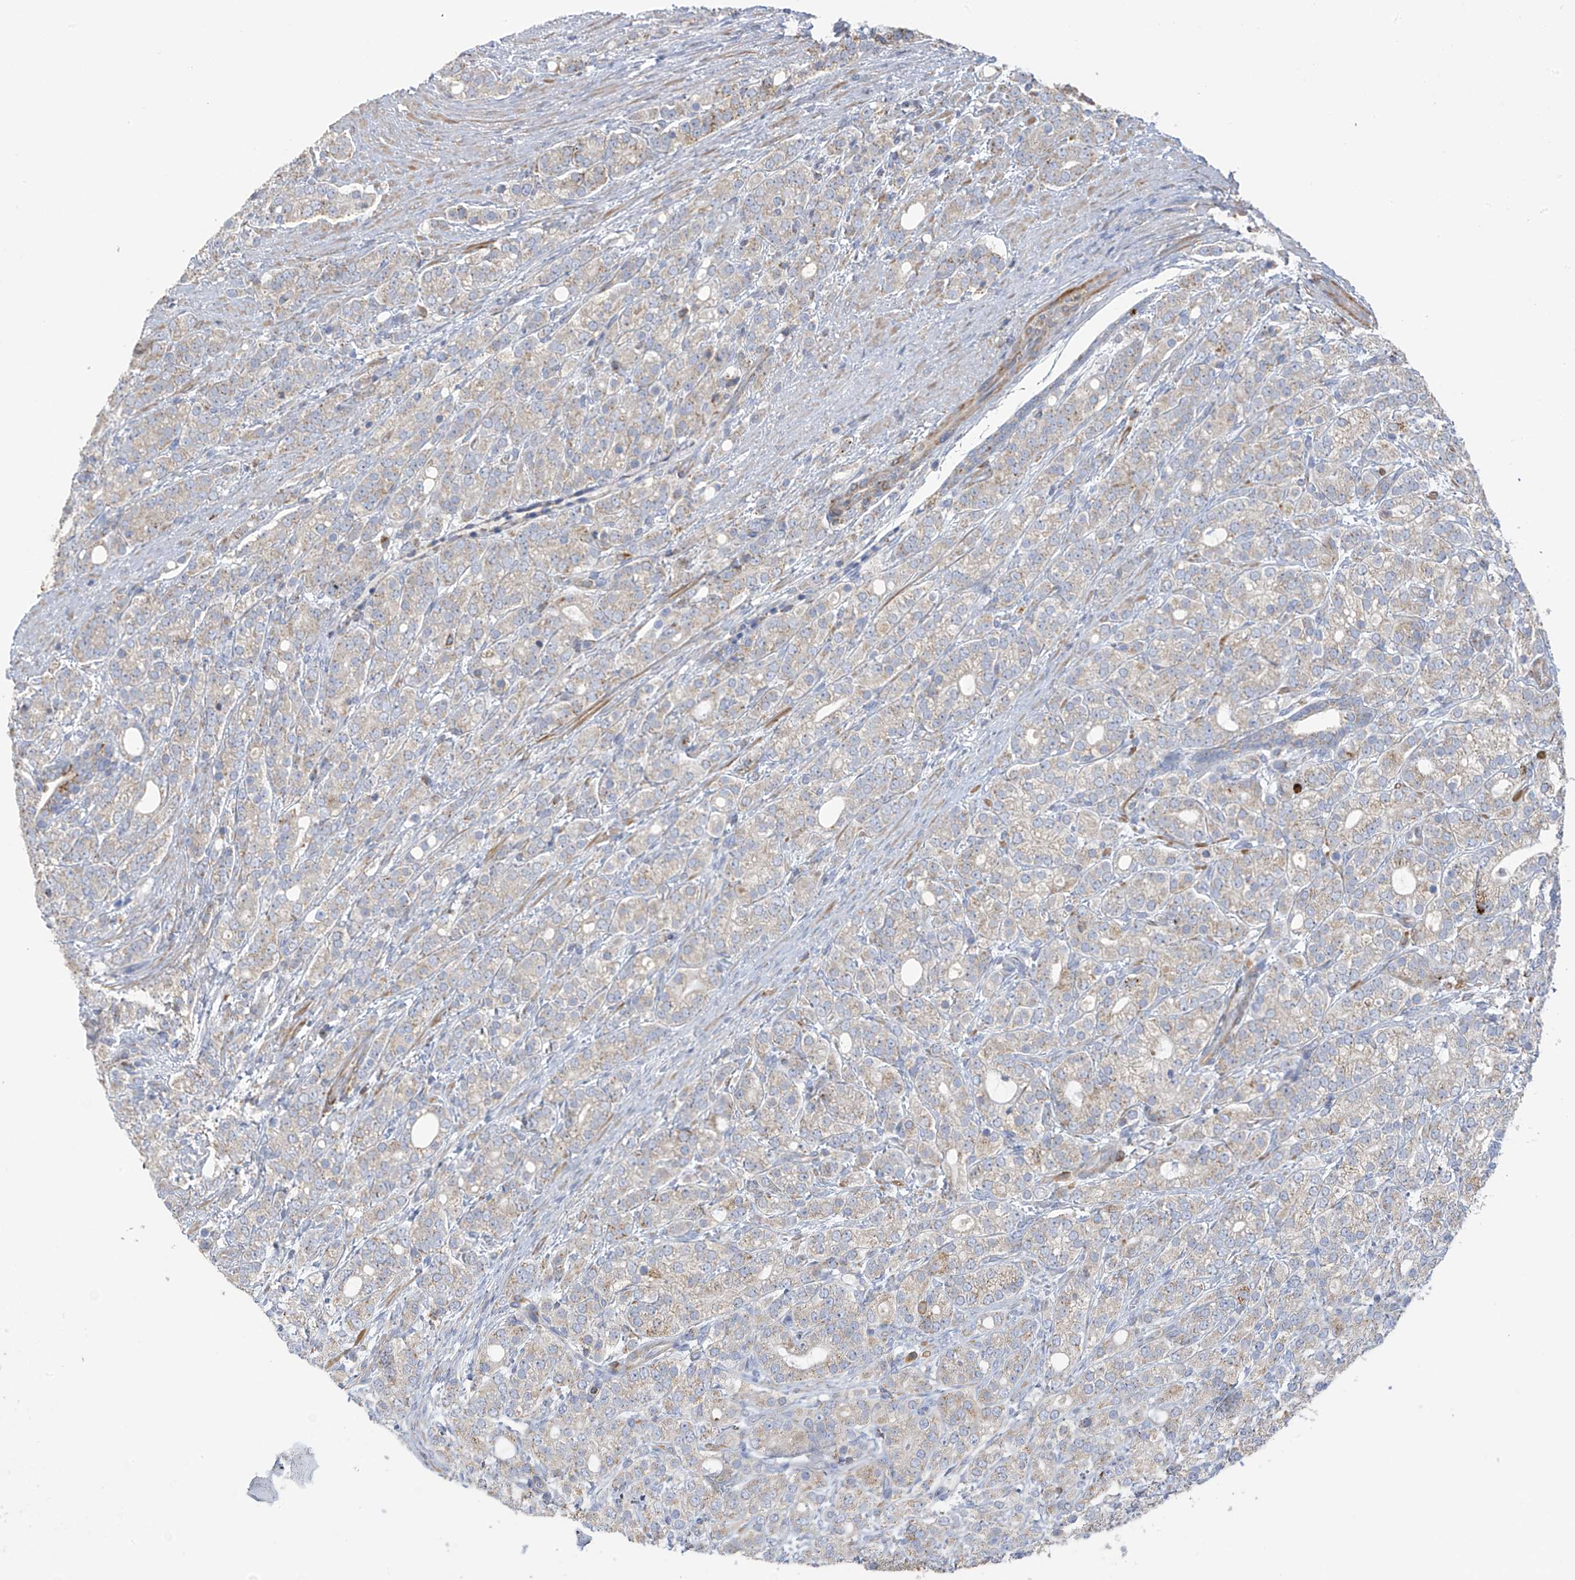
{"staining": {"intensity": "weak", "quantity": "<25%", "location": "cytoplasmic/membranous"}, "tissue": "prostate cancer", "cell_type": "Tumor cells", "image_type": "cancer", "snomed": [{"axis": "morphology", "description": "Adenocarcinoma, High grade"}, {"axis": "topography", "description": "Prostate"}], "caption": "Immunohistochemistry histopathology image of human adenocarcinoma (high-grade) (prostate) stained for a protein (brown), which exhibits no positivity in tumor cells.", "gene": "ITM2B", "patient": {"sex": "male", "age": 57}}